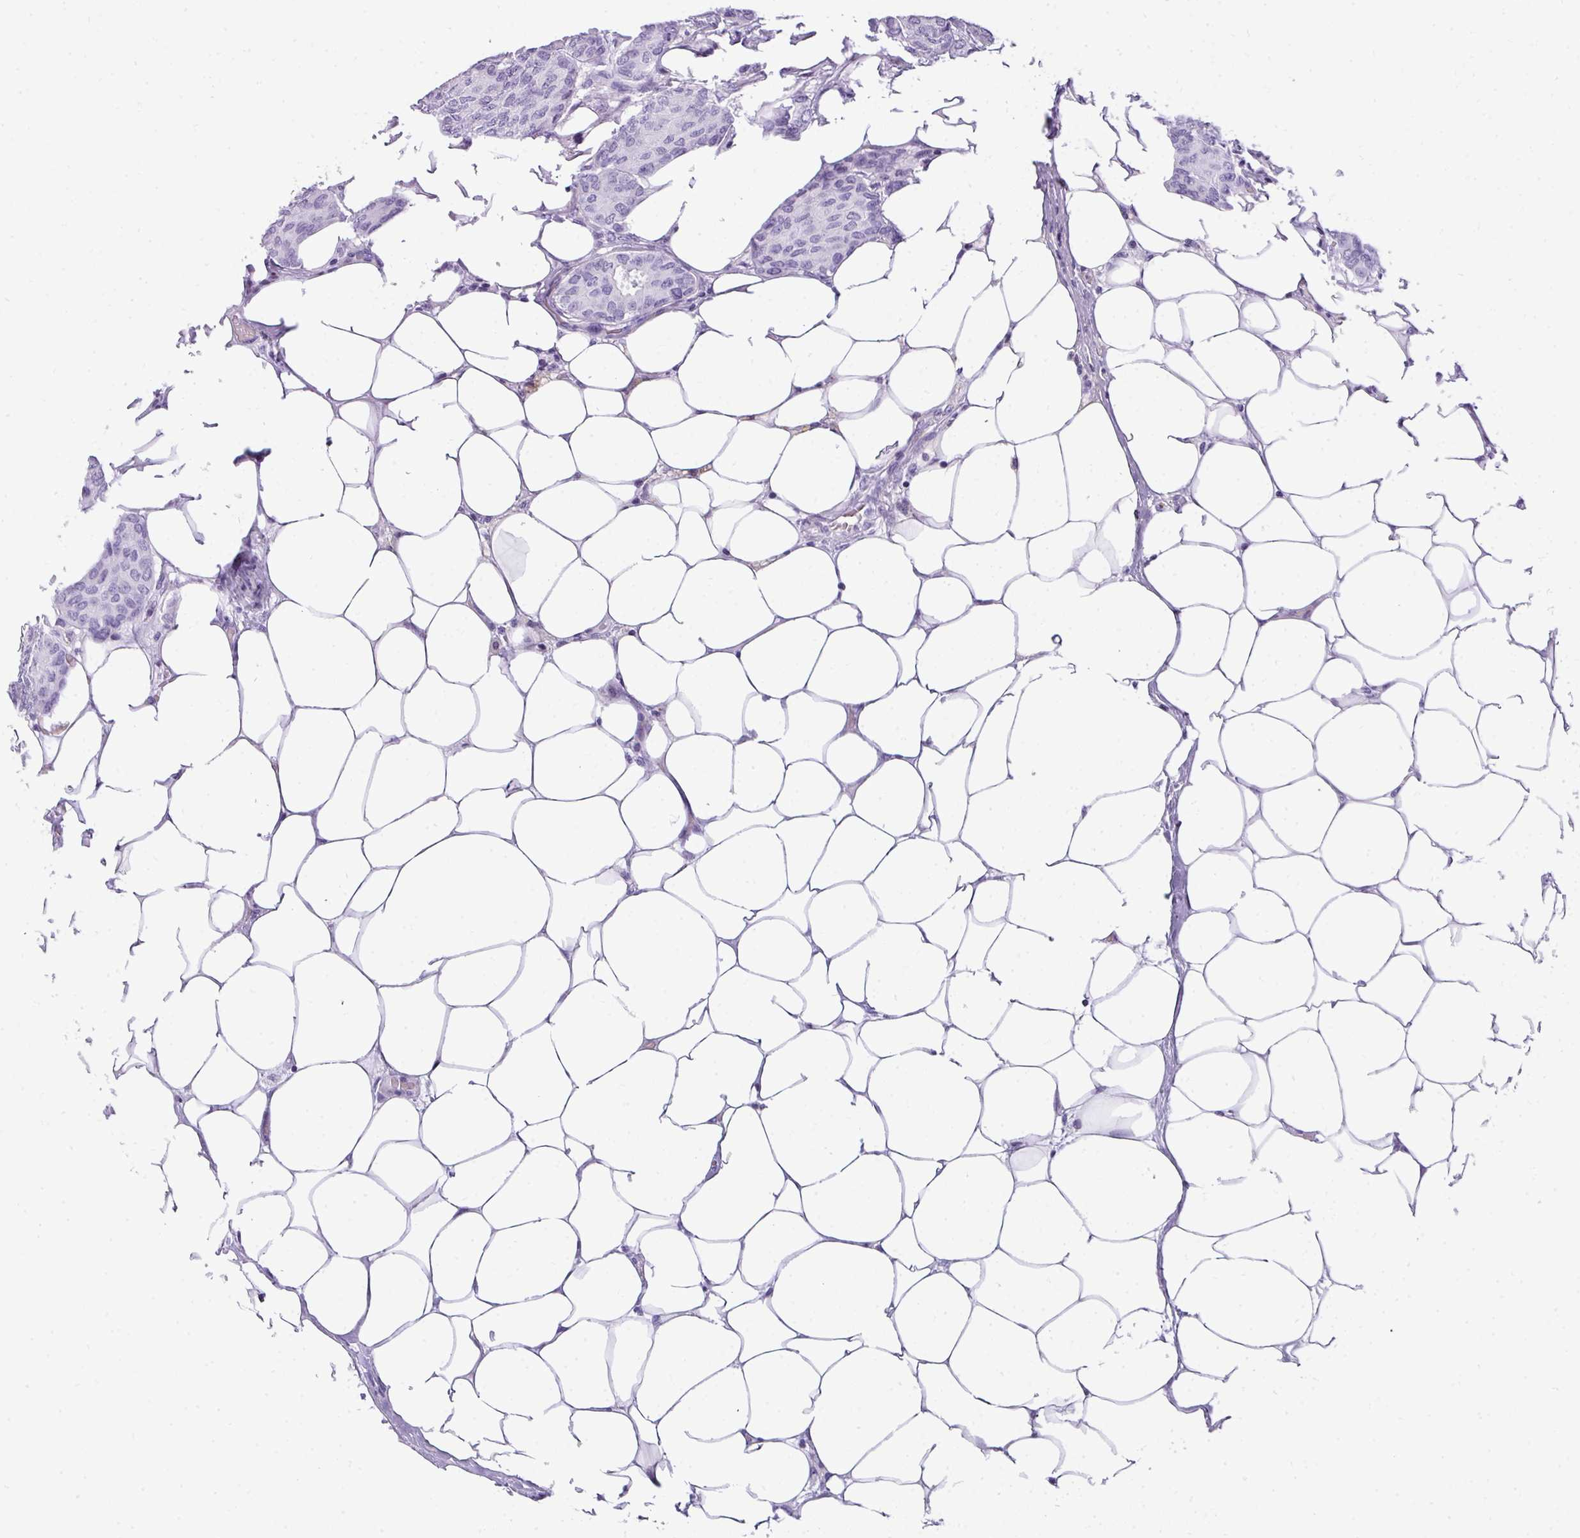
{"staining": {"intensity": "negative", "quantity": "none", "location": "none"}, "tissue": "breast cancer", "cell_type": "Tumor cells", "image_type": "cancer", "snomed": [{"axis": "morphology", "description": "Duct carcinoma"}, {"axis": "topography", "description": "Breast"}], "caption": "The image exhibits no staining of tumor cells in breast intraductal carcinoma.", "gene": "MUC21", "patient": {"sex": "female", "age": 75}}